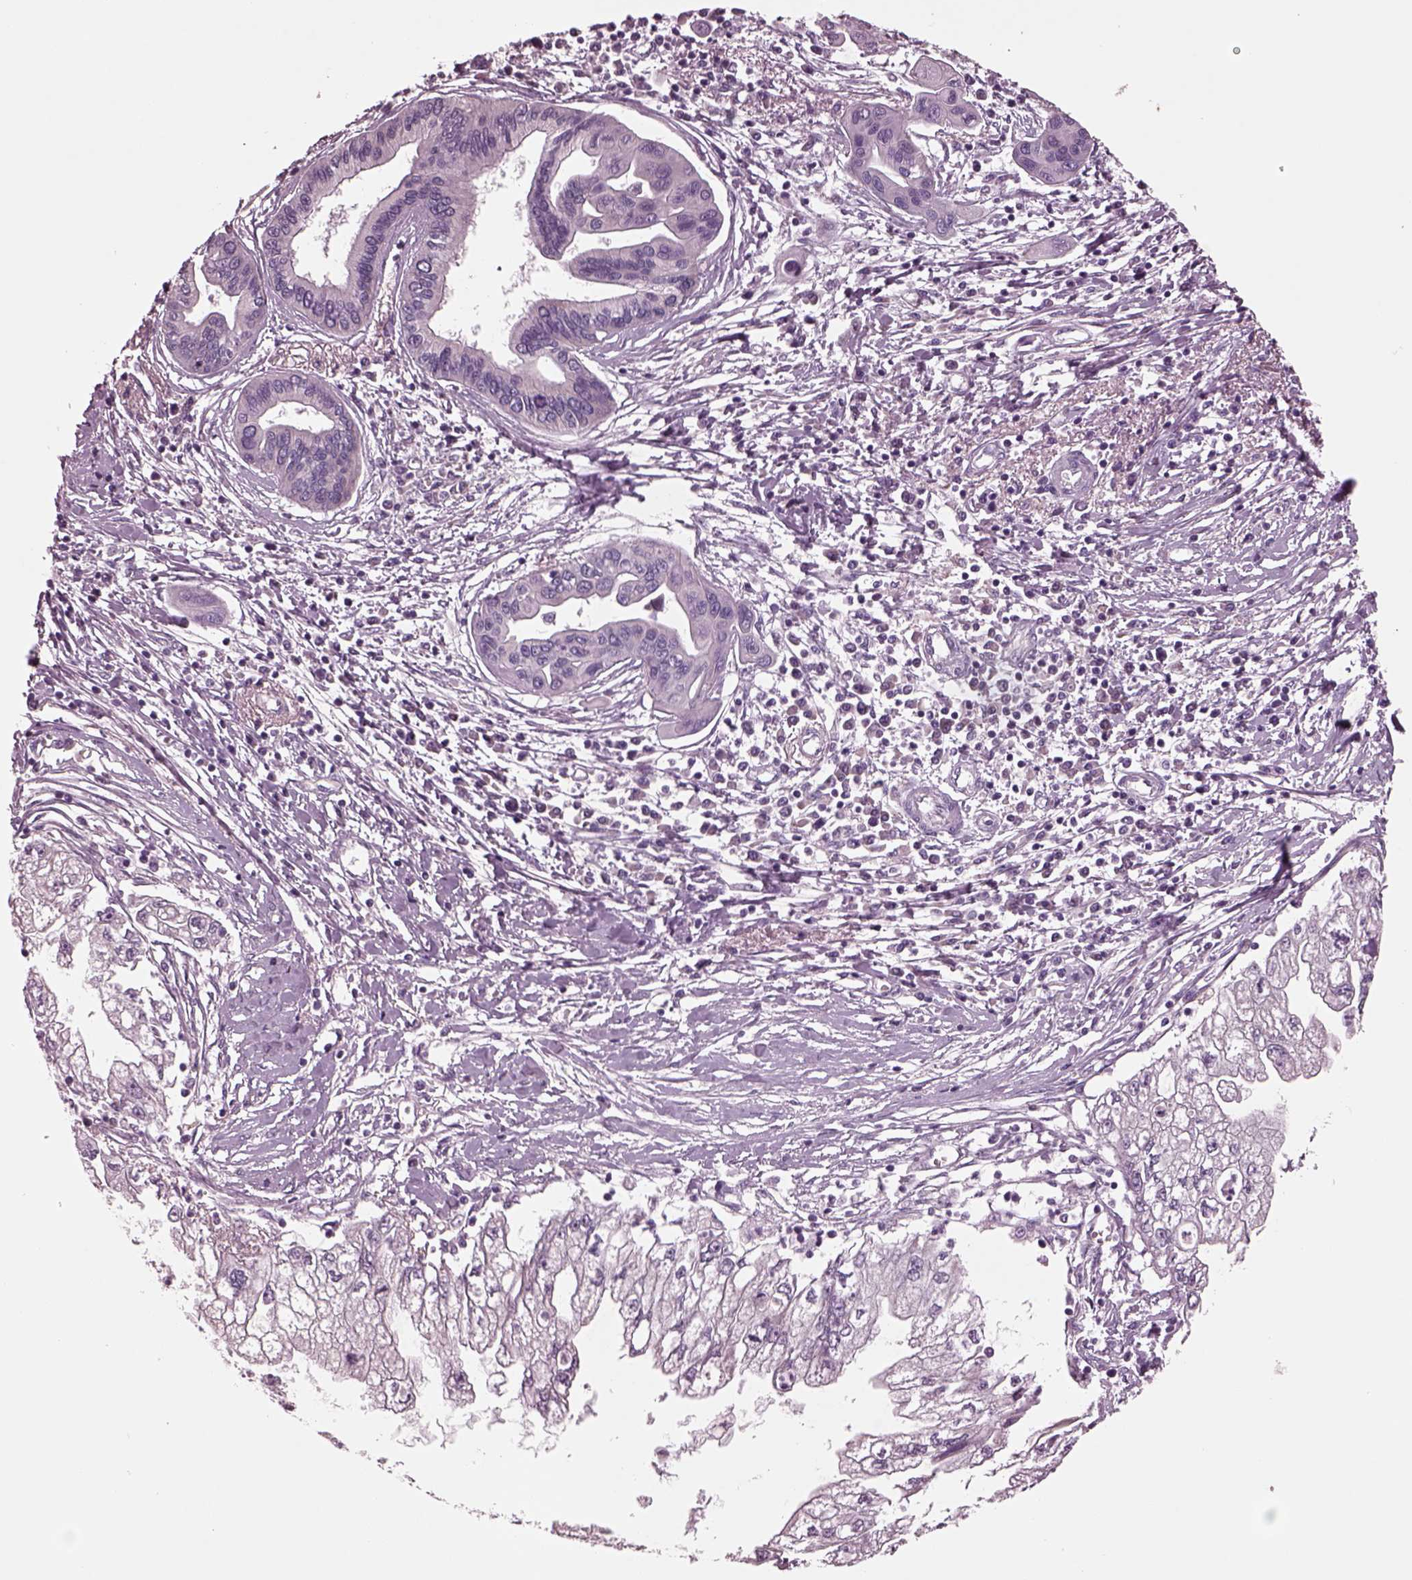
{"staining": {"intensity": "weak", "quantity": "<25%", "location": "cytoplasmic/membranous"}, "tissue": "pancreatic cancer", "cell_type": "Tumor cells", "image_type": "cancer", "snomed": [{"axis": "morphology", "description": "Adenocarcinoma, NOS"}, {"axis": "topography", "description": "Pancreas"}], "caption": "IHC photomicrograph of pancreatic cancer stained for a protein (brown), which shows no staining in tumor cells.", "gene": "AP4M1", "patient": {"sex": "male", "age": 70}}